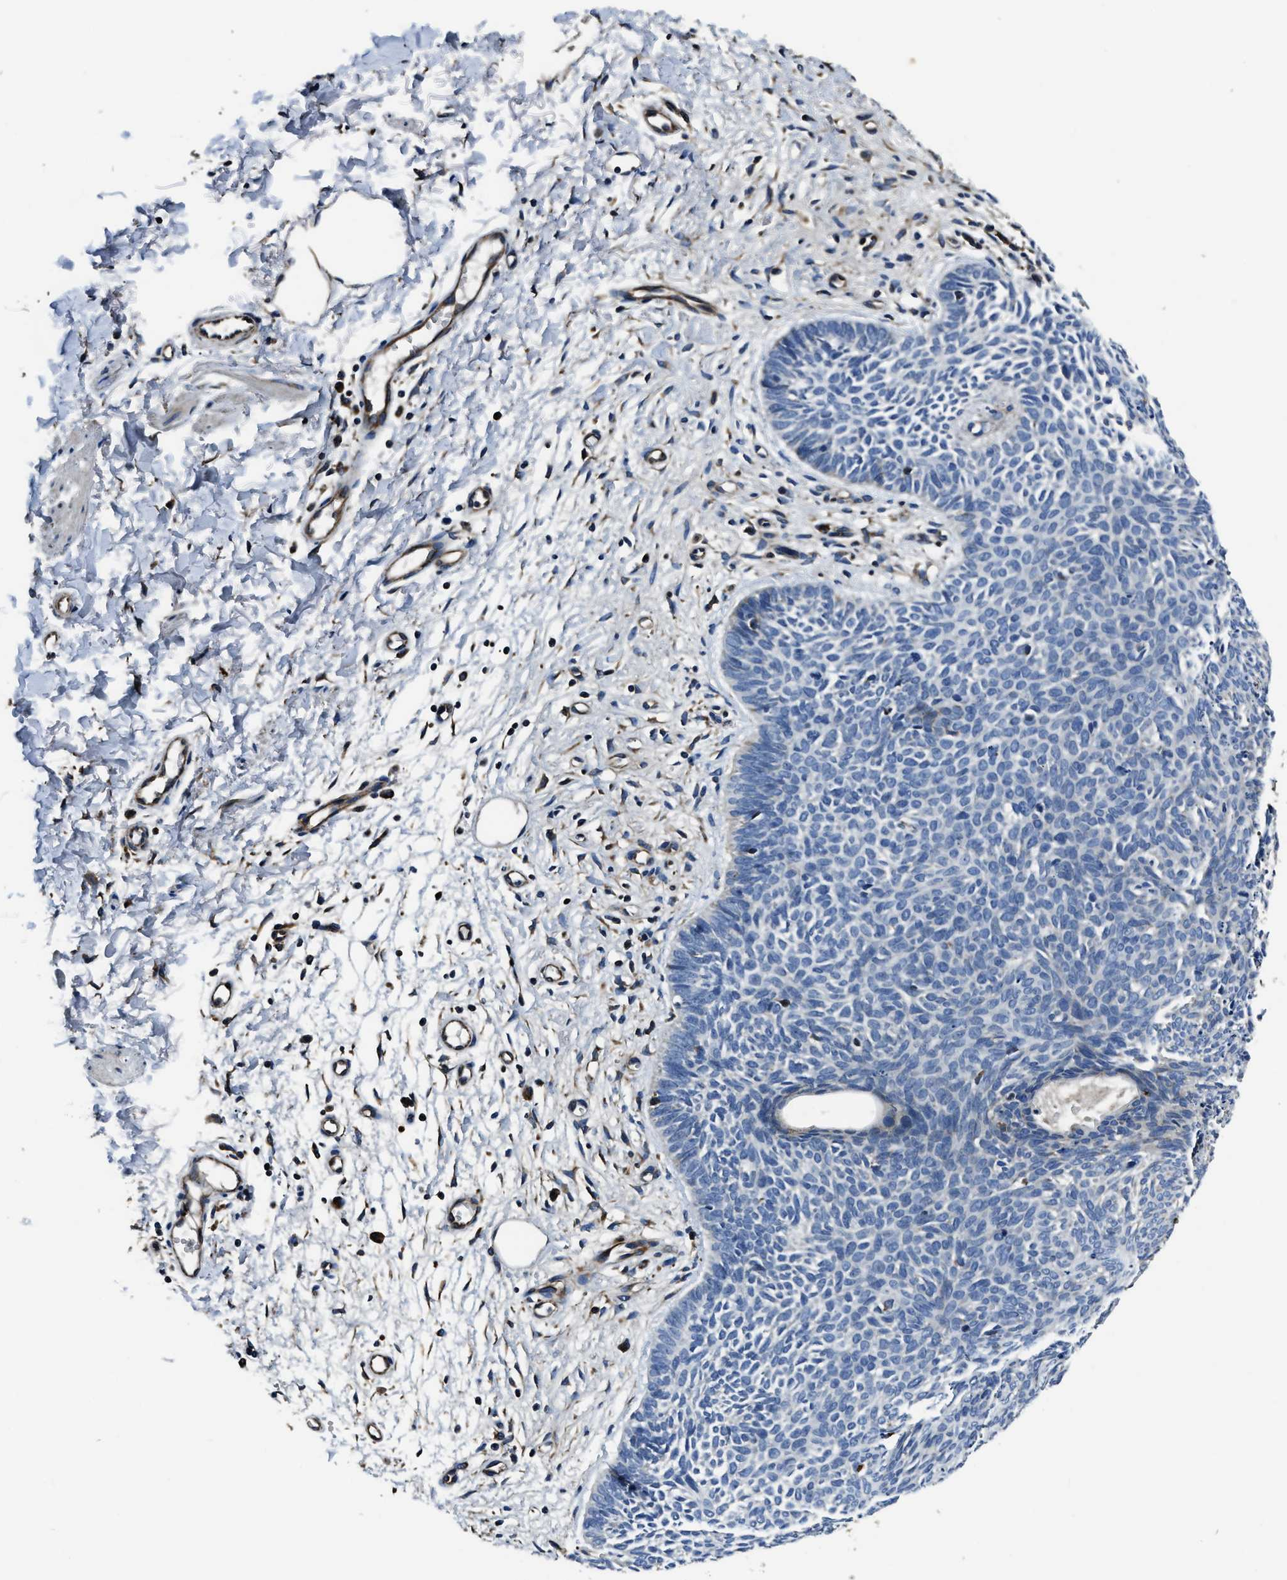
{"staining": {"intensity": "negative", "quantity": "none", "location": "none"}, "tissue": "skin cancer", "cell_type": "Tumor cells", "image_type": "cancer", "snomed": [{"axis": "morphology", "description": "Basal cell carcinoma"}, {"axis": "topography", "description": "Skin"}], "caption": "Immunohistochemistry image of skin basal cell carcinoma stained for a protein (brown), which displays no expression in tumor cells.", "gene": "OGDH", "patient": {"sex": "male", "age": 60}}